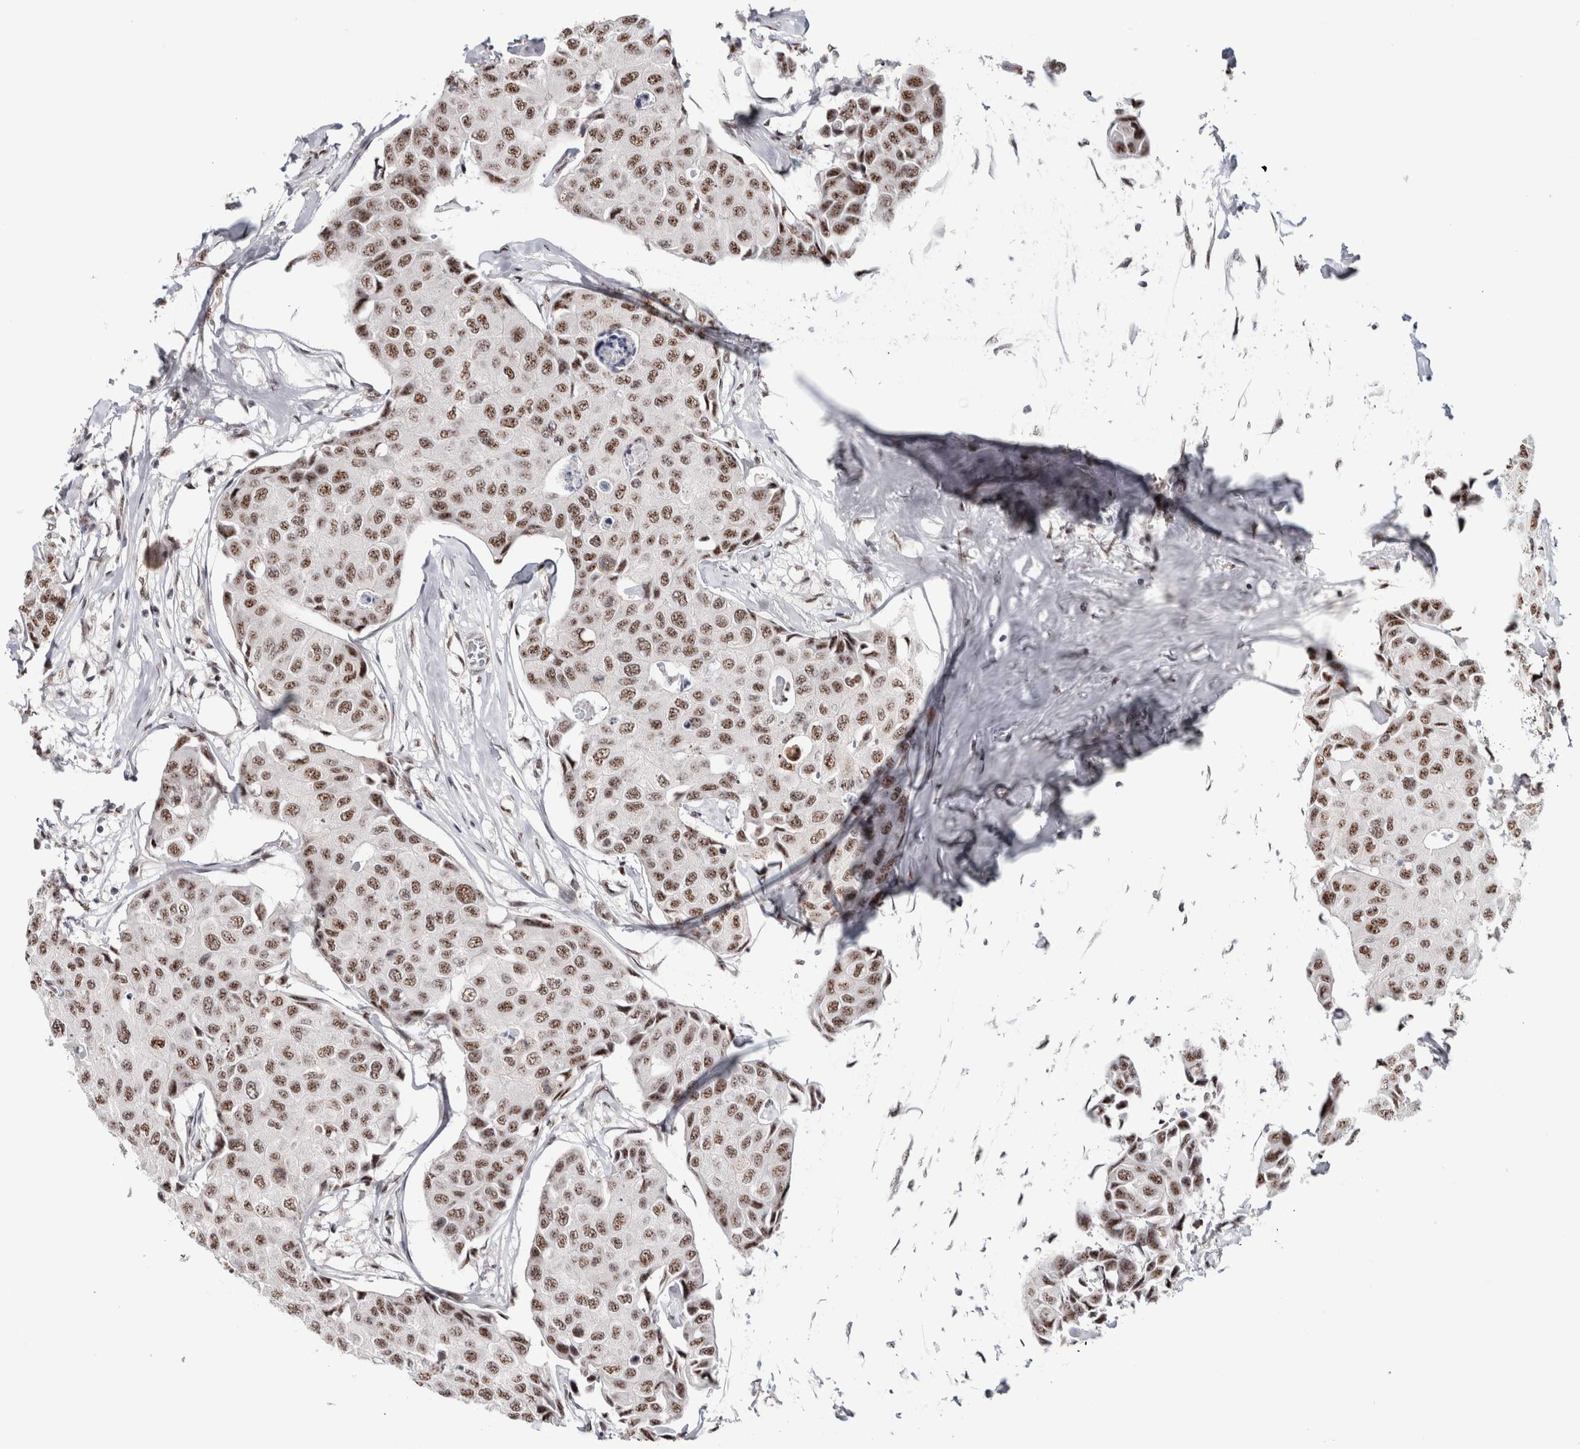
{"staining": {"intensity": "moderate", "quantity": ">75%", "location": "nuclear"}, "tissue": "breast cancer", "cell_type": "Tumor cells", "image_type": "cancer", "snomed": [{"axis": "morphology", "description": "Duct carcinoma"}, {"axis": "topography", "description": "Breast"}], "caption": "An immunohistochemistry image of tumor tissue is shown. Protein staining in brown labels moderate nuclear positivity in breast cancer within tumor cells.", "gene": "MKNK1", "patient": {"sex": "female", "age": 80}}